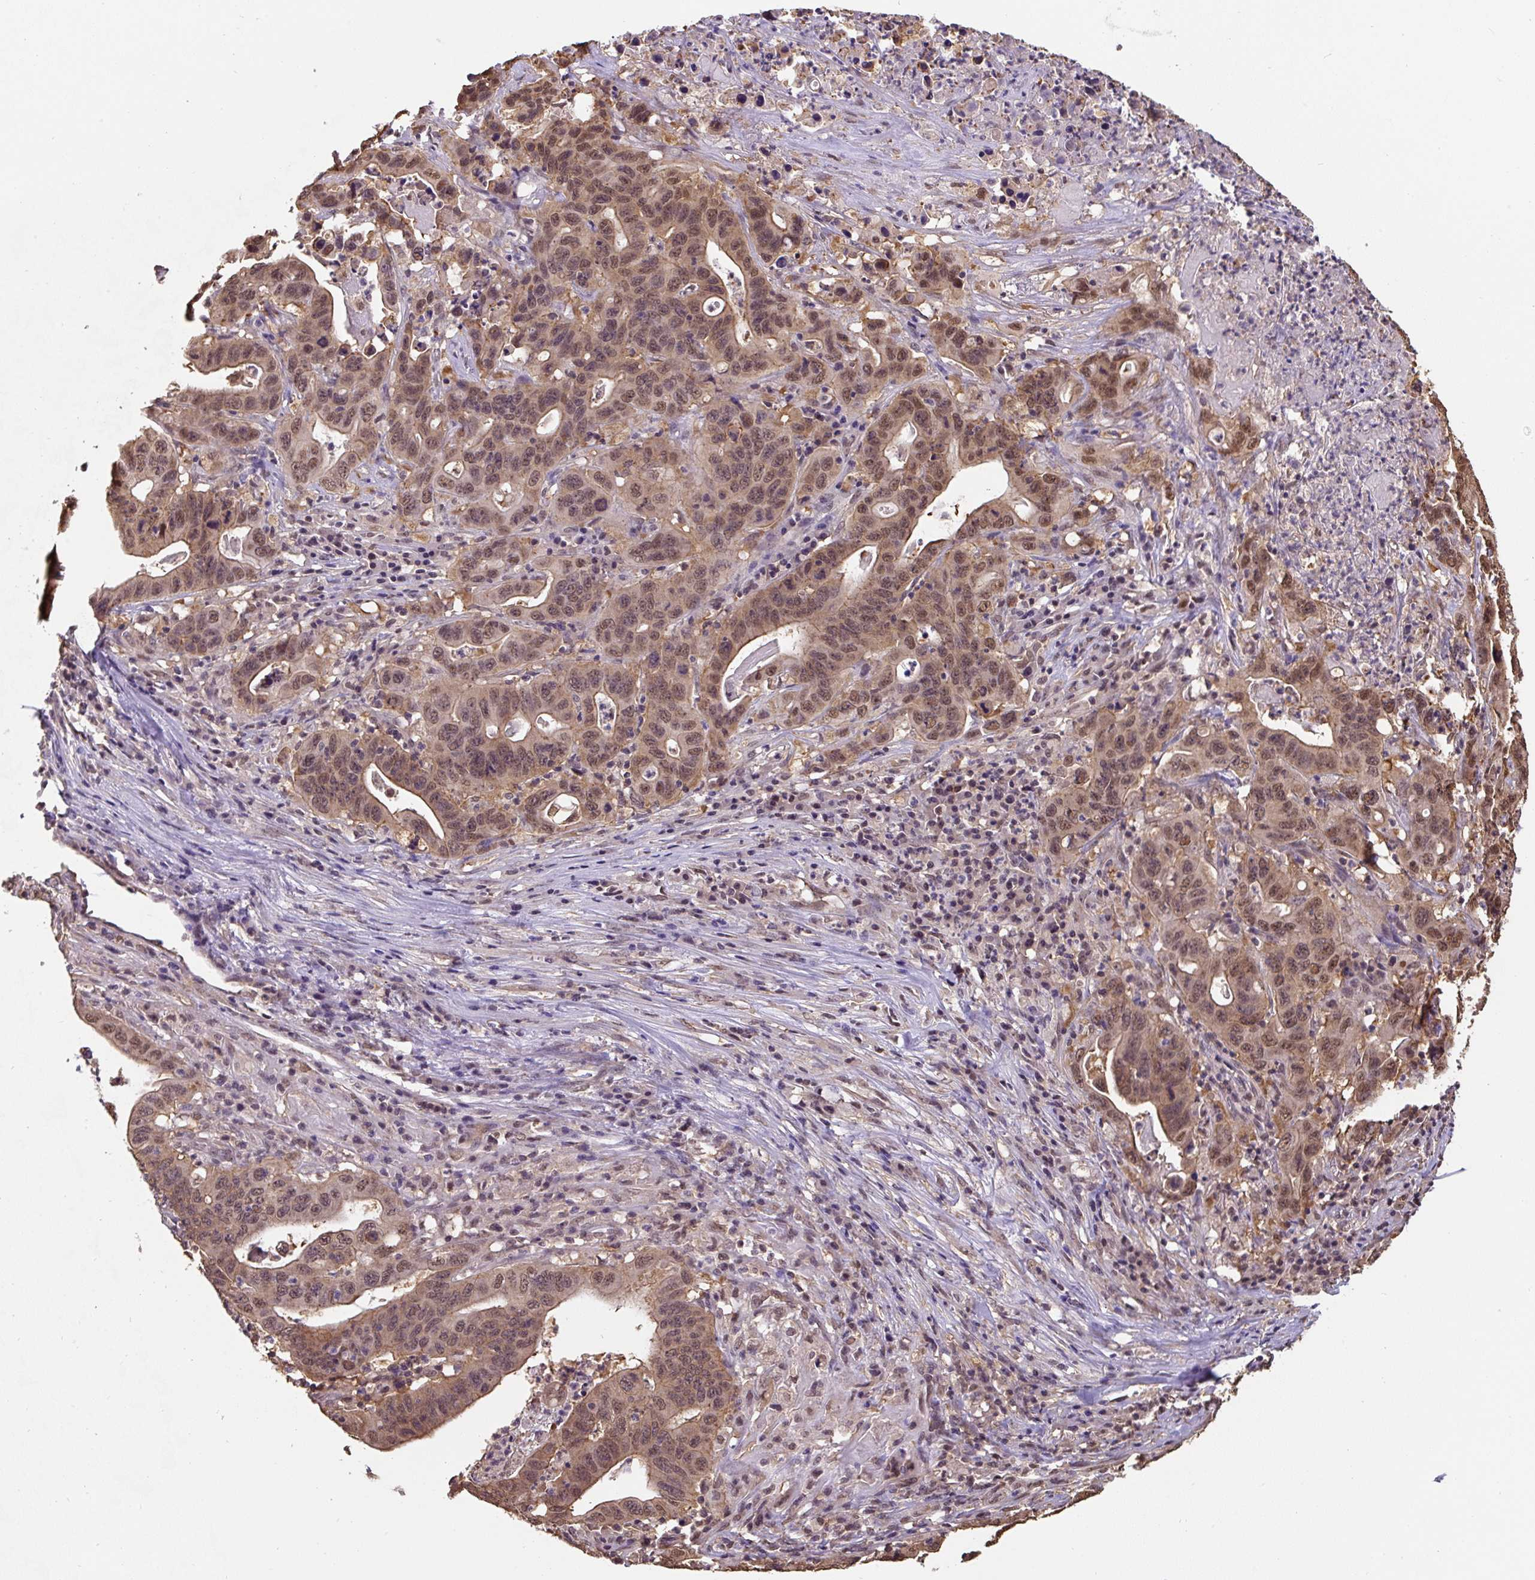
{"staining": {"intensity": "moderate", "quantity": ">75%", "location": "nuclear"}, "tissue": "lung cancer", "cell_type": "Tumor cells", "image_type": "cancer", "snomed": [{"axis": "morphology", "description": "Adenocarcinoma, NOS"}, {"axis": "topography", "description": "Lung"}], "caption": "High-magnification brightfield microscopy of lung cancer (adenocarcinoma) stained with DAB (3,3'-diaminobenzidine) (brown) and counterstained with hematoxylin (blue). tumor cells exhibit moderate nuclear staining is seen in about>75% of cells.", "gene": "ST13", "patient": {"sex": "female", "age": 60}}